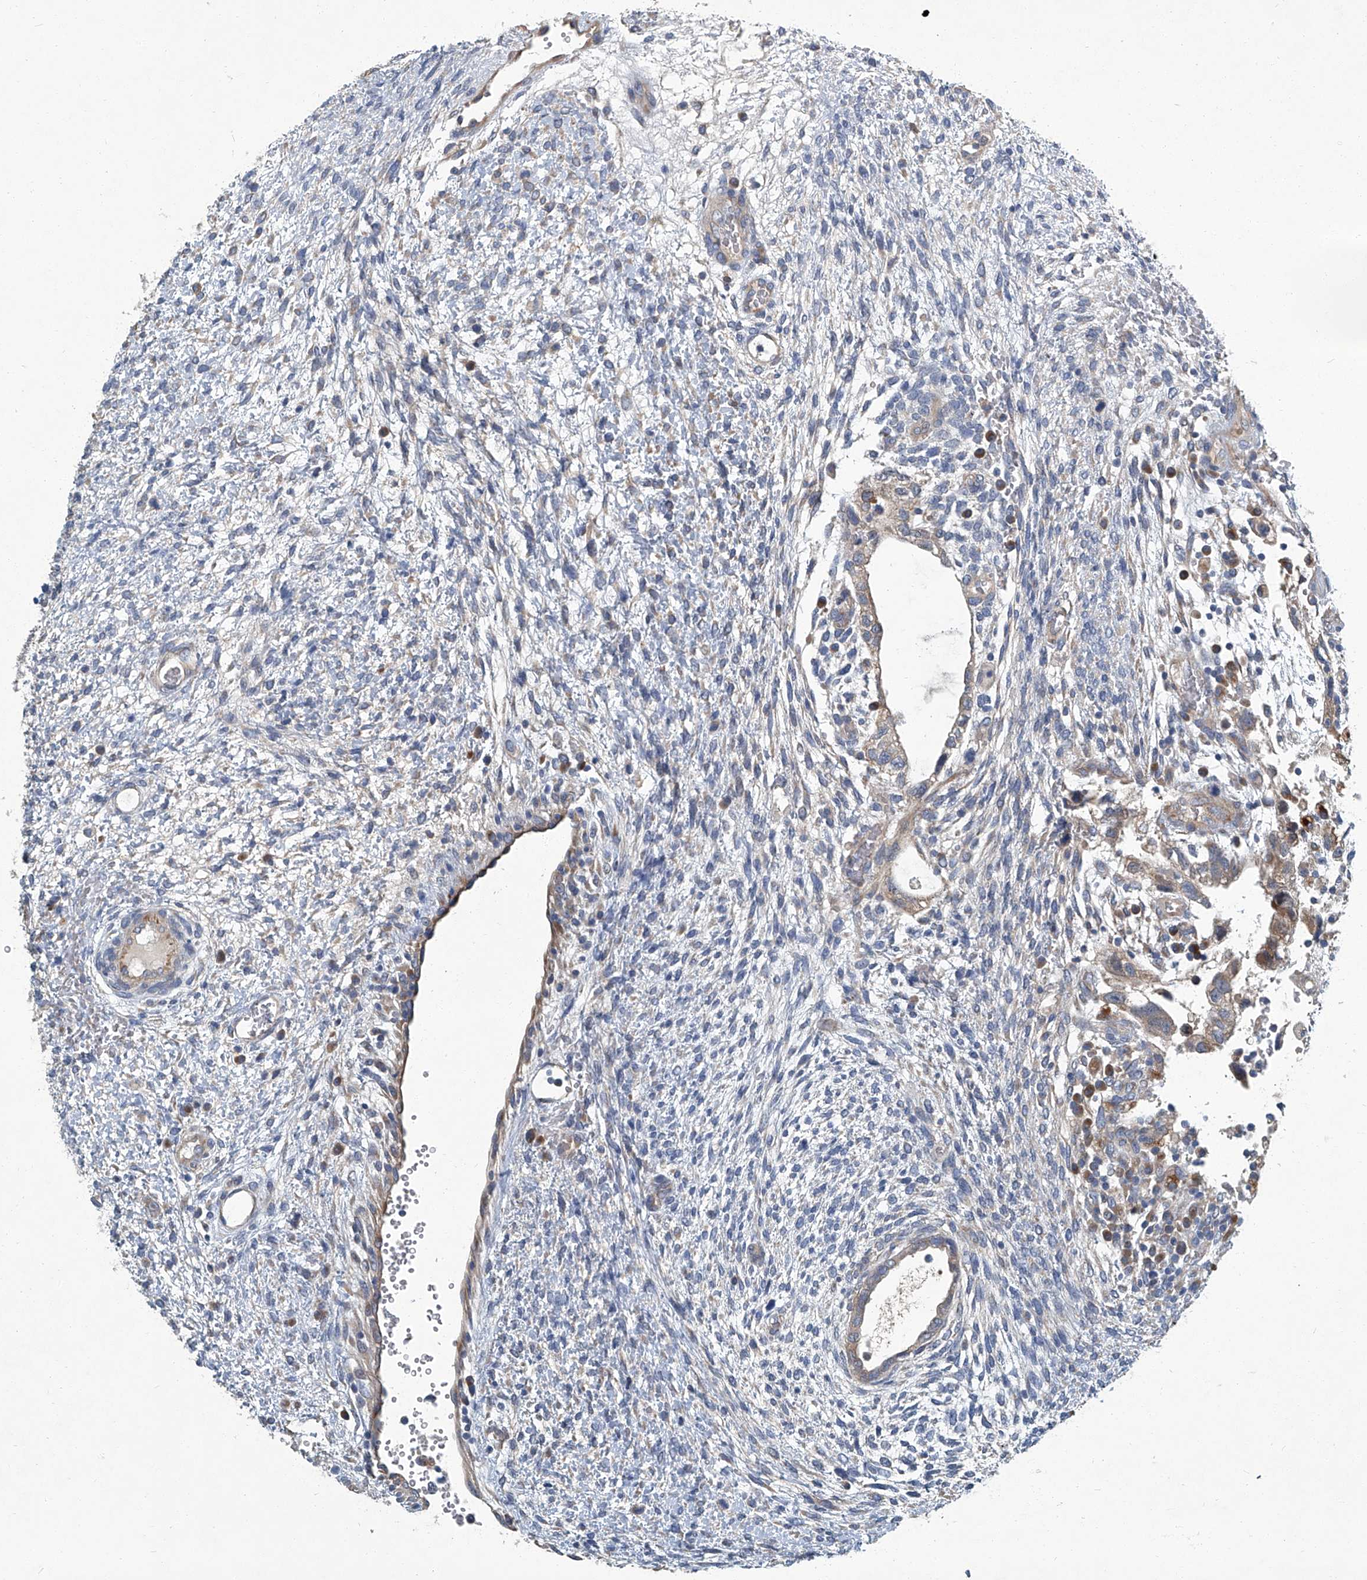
{"staining": {"intensity": "weak", "quantity": ">75%", "location": "cytoplasmic/membranous"}, "tissue": "testis cancer", "cell_type": "Tumor cells", "image_type": "cancer", "snomed": [{"axis": "morphology", "description": "Carcinoma, Embryonal, NOS"}, {"axis": "topography", "description": "Testis"}], "caption": "This is a photomicrograph of IHC staining of testis embryonal carcinoma, which shows weak positivity in the cytoplasmic/membranous of tumor cells.", "gene": "SLC26A11", "patient": {"sex": "male", "age": 37}}